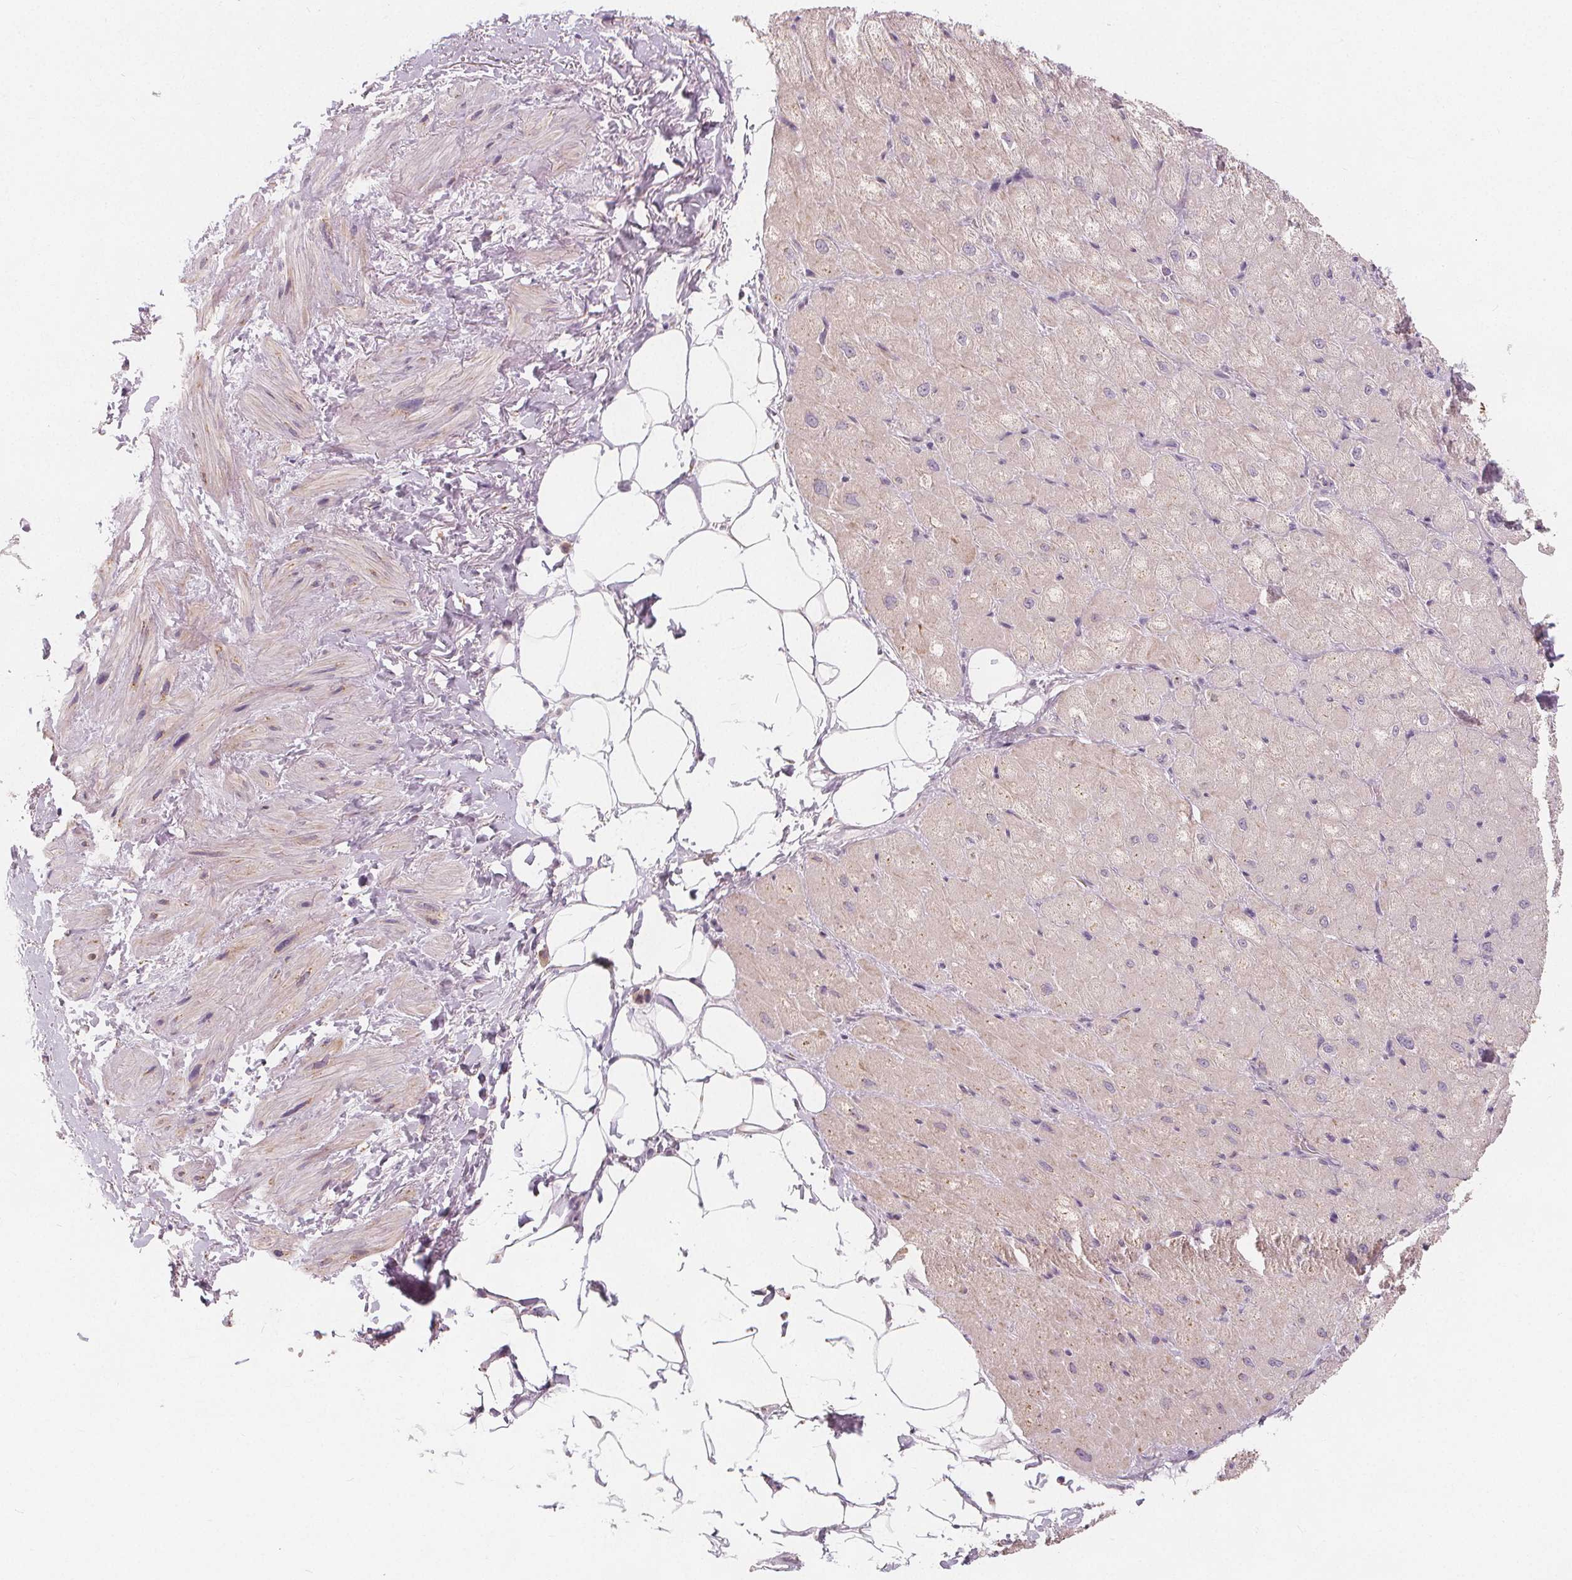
{"staining": {"intensity": "weak", "quantity": "25%-75%", "location": "cytoplasmic/membranous"}, "tissue": "heart muscle", "cell_type": "Cardiomyocytes", "image_type": "normal", "snomed": [{"axis": "morphology", "description": "Normal tissue, NOS"}, {"axis": "topography", "description": "Heart"}], "caption": "Immunohistochemical staining of benign heart muscle shows weak cytoplasmic/membranous protein expression in about 25%-75% of cardiomyocytes. Immunohistochemistry (ihc) stains the protein in brown and the nuclei are stained blue.", "gene": "TIPIN", "patient": {"sex": "male", "age": 62}}